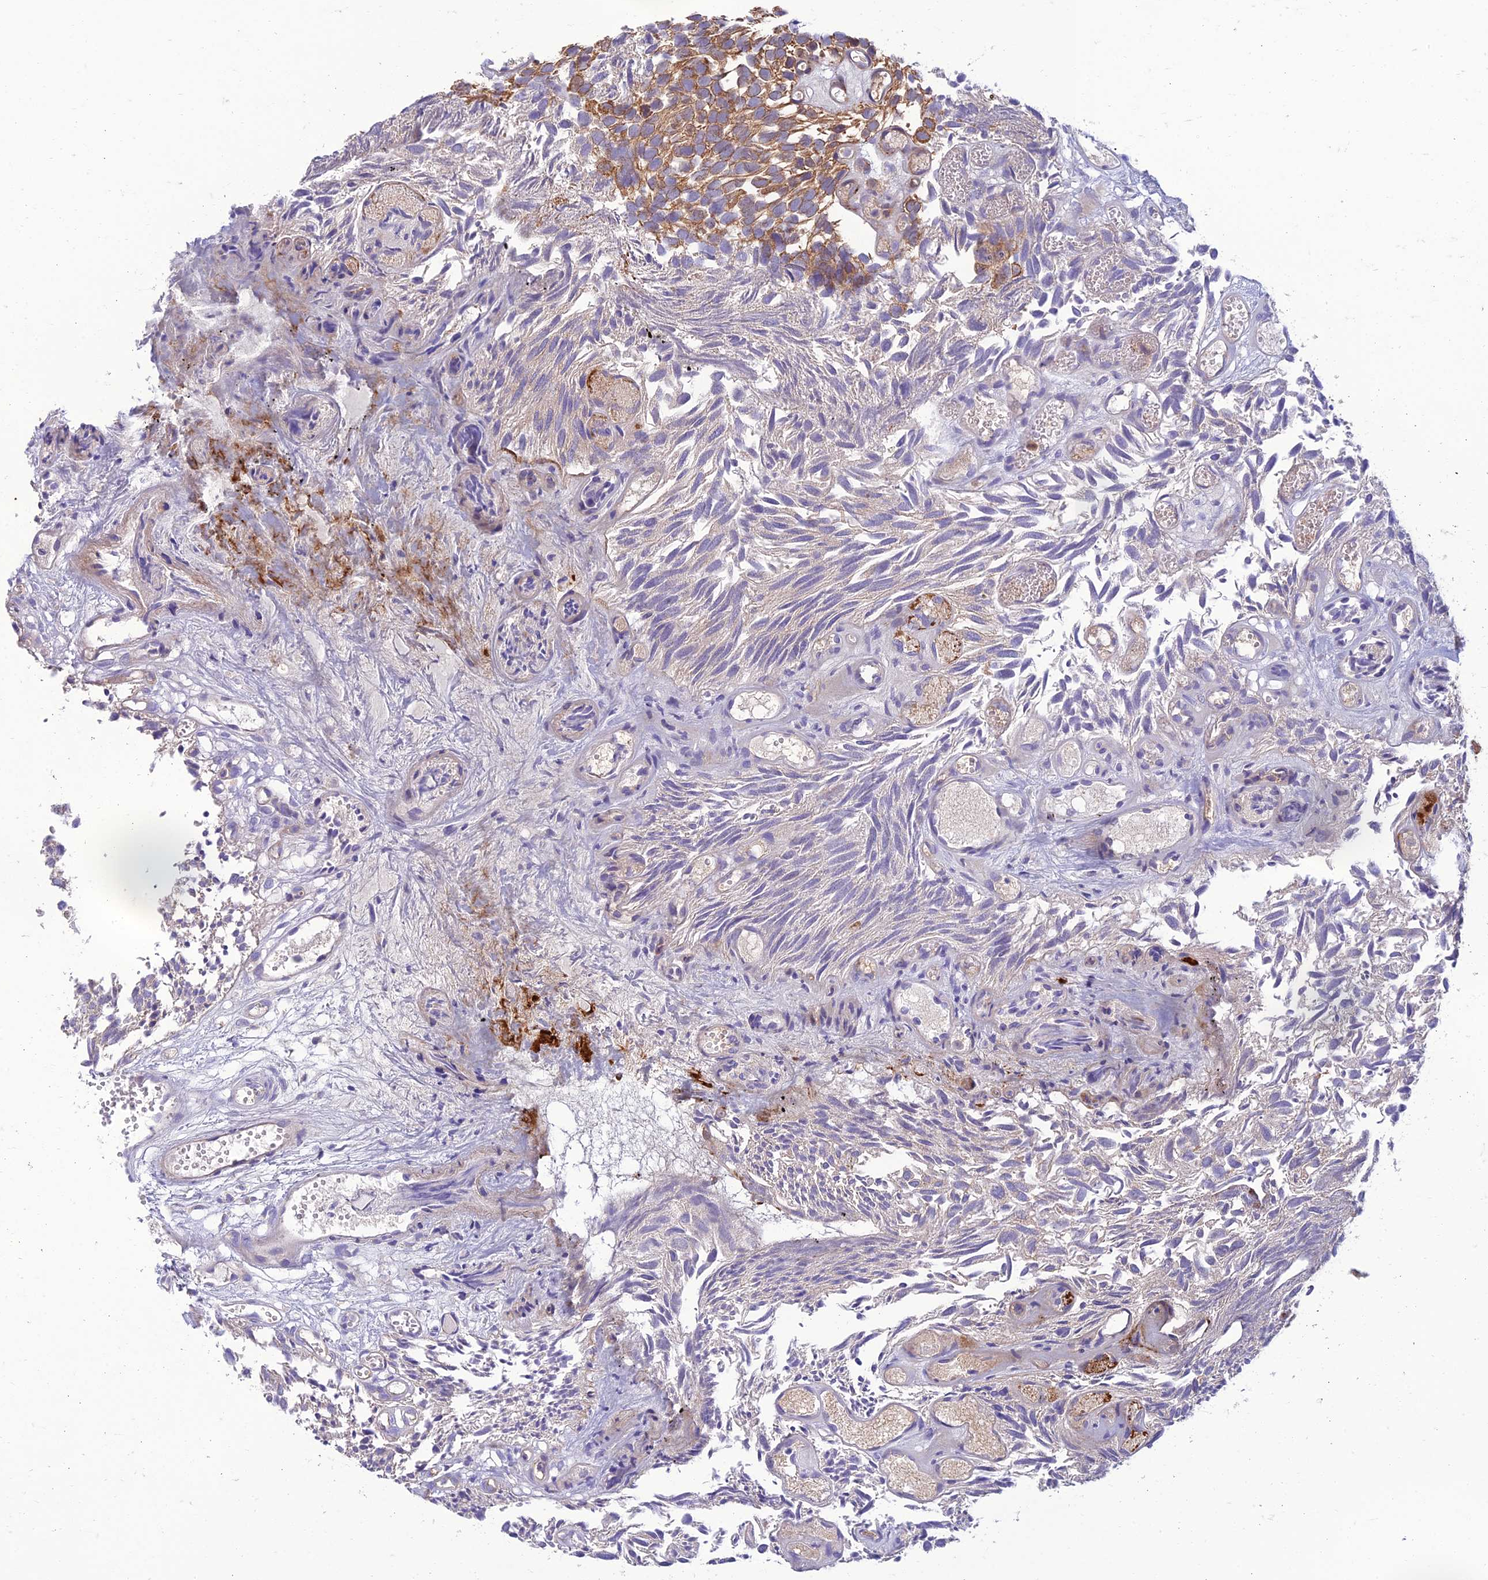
{"staining": {"intensity": "moderate", "quantity": "<25%", "location": "cytoplasmic/membranous"}, "tissue": "urothelial cancer", "cell_type": "Tumor cells", "image_type": "cancer", "snomed": [{"axis": "morphology", "description": "Urothelial carcinoma, Low grade"}, {"axis": "topography", "description": "Urinary bladder"}], "caption": "Immunohistochemical staining of human urothelial cancer displays low levels of moderate cytoplasmic/membranous positivity in approximately <25% of tumor cells.", "gene": "IRAK3", "patient": {"sex": "male", "age": 89}}